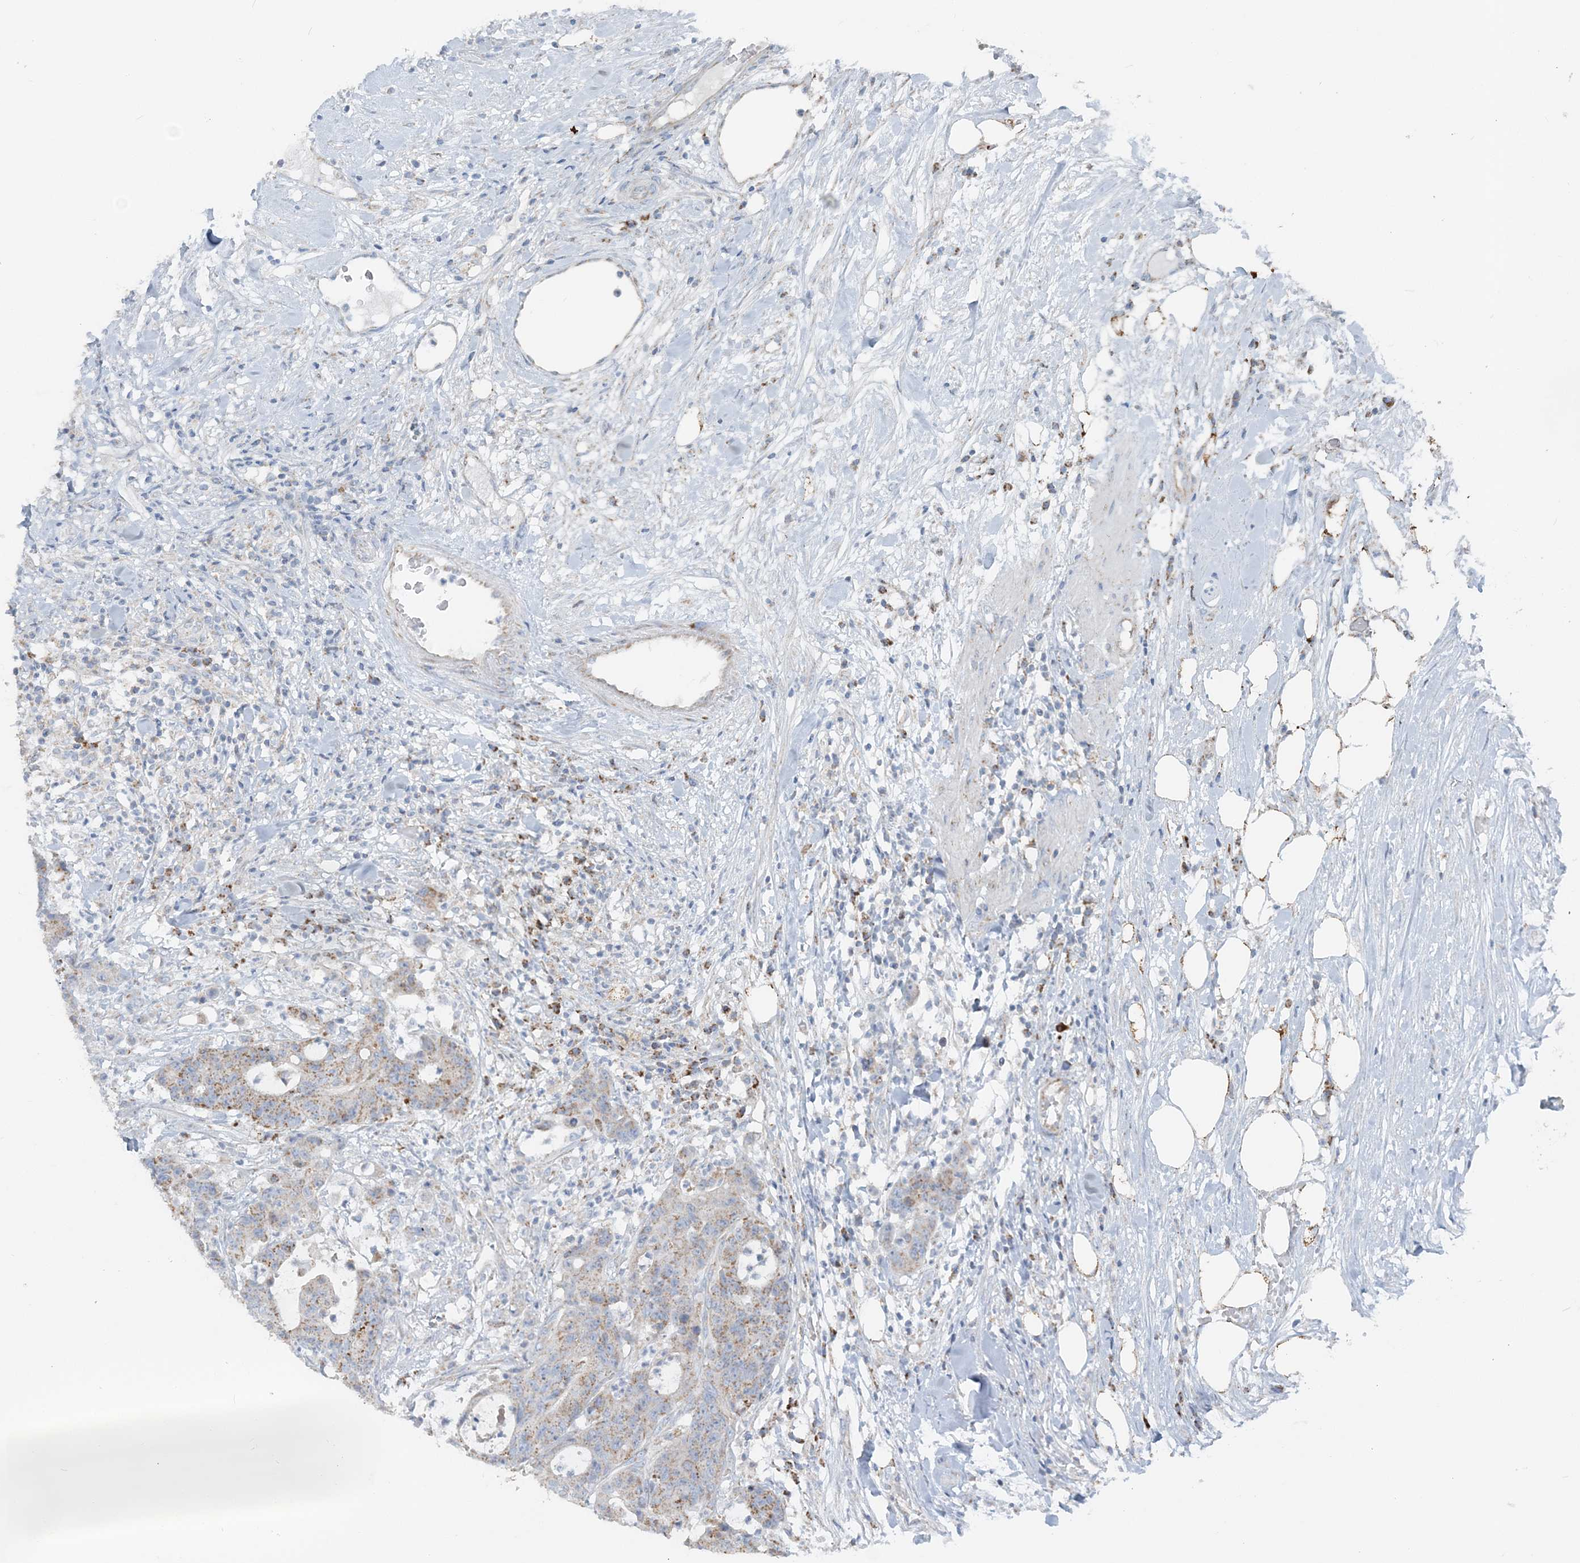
{"staining": {"intensity": "moderate", "quantity": "25%-75%", "location": "cytoplasmic/membranous"}, "tissue": "colorectal cancer", "cell_type": "Tumor cells", "image_type": "cancer", "snomed": [{"axis": "morphology", "description": "Adenocarcinoma, NOS"}, {"axis": "topography", "description": "Colon"}], "caption": "Moderate cytoplasmic/membranous protein expression is seen in about 25%-75% of tumor cells in colorectal adenocarcinoma. The protein is stained brown, and the nuclei are stained in blue (DAB IHC with brightfield microscopy, high magnification).", "gene": "PCCB", "patient": {"sex": "female", "age": 84}}